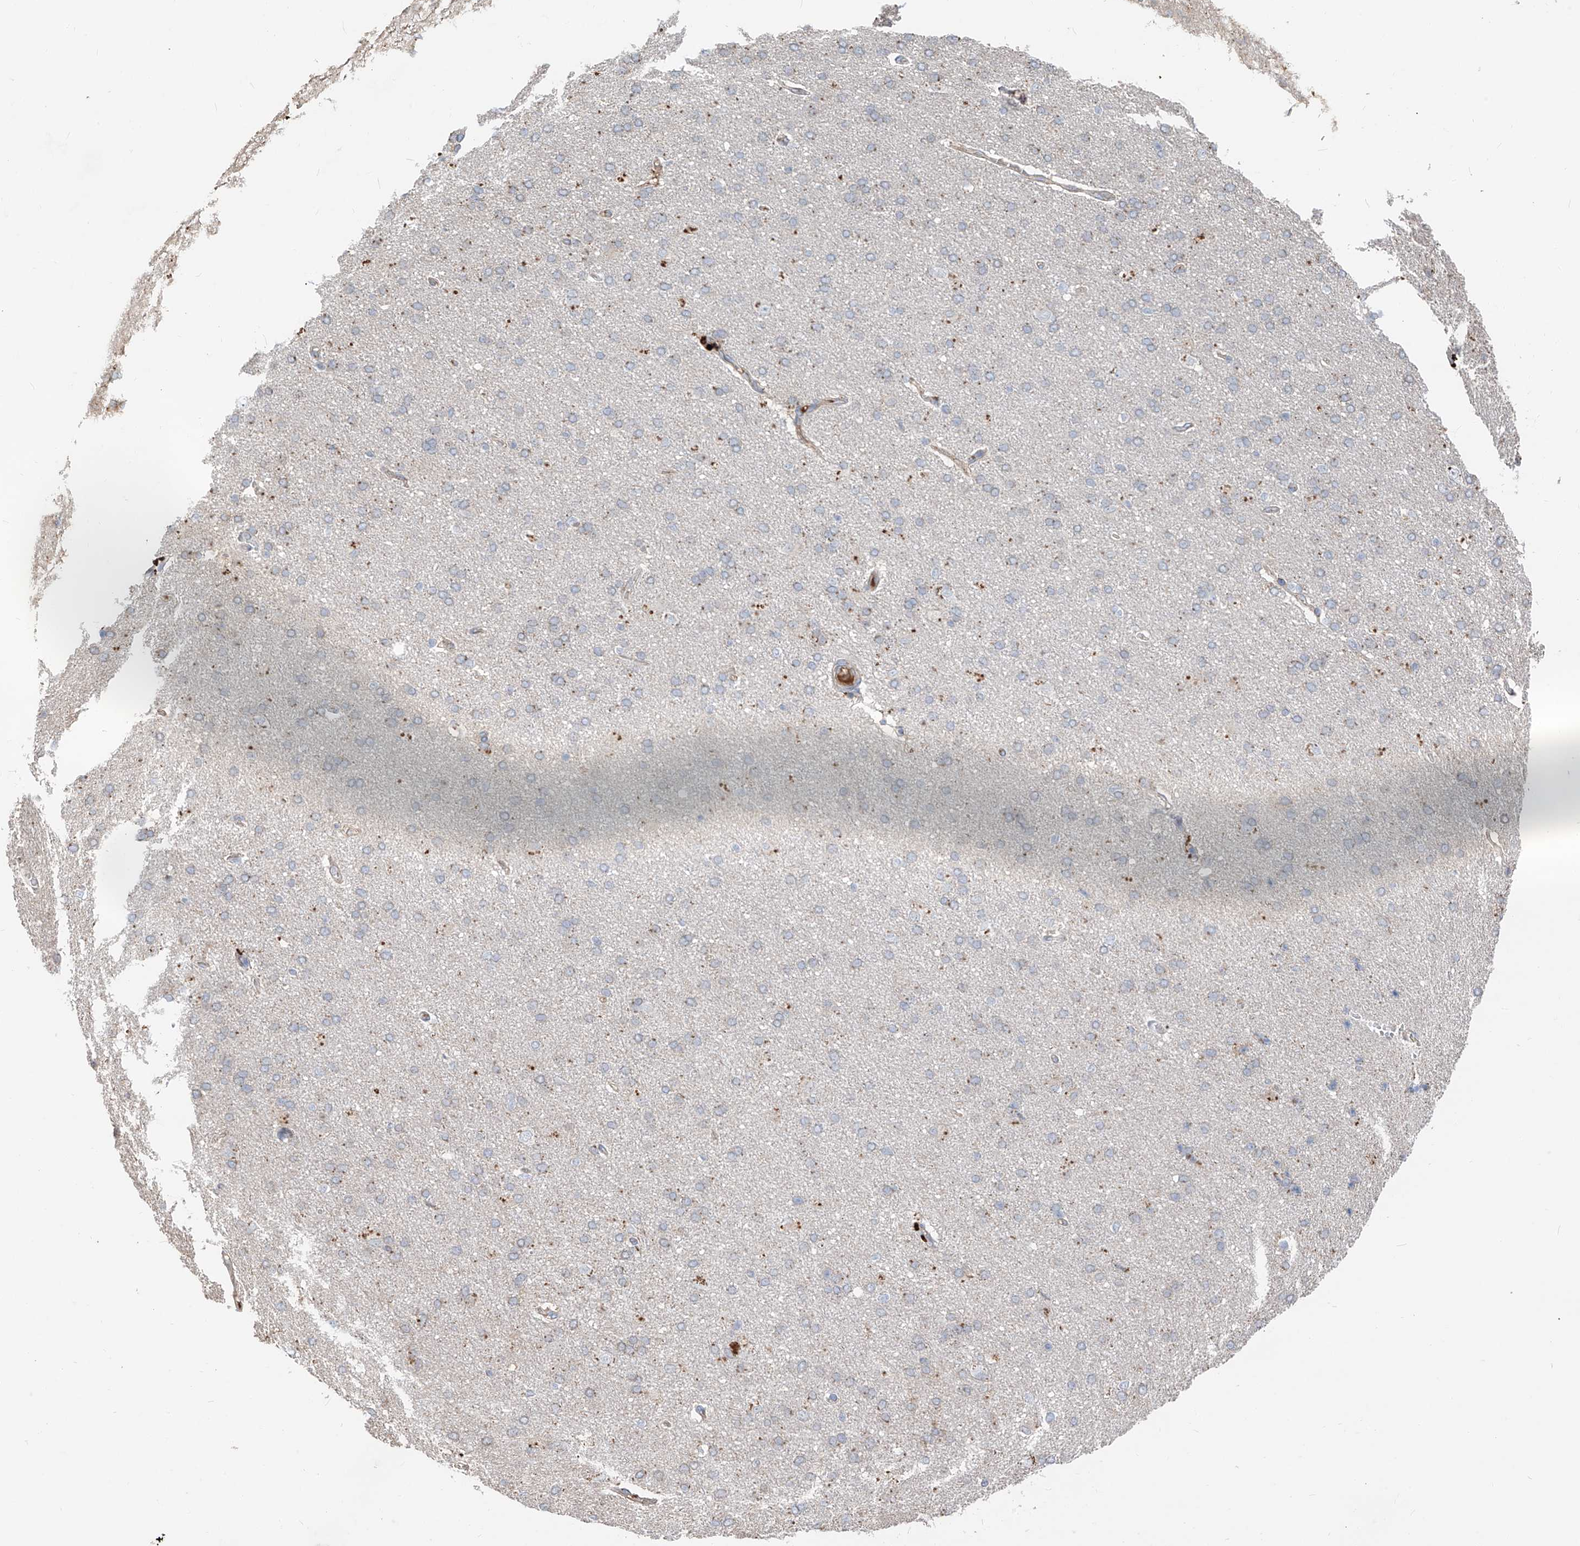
{"staining": {"intensity": "negative", "quantity": "none", "location": "none"}, "tissue": "cerebral cortex", "cell_type": "Endothelial cells", "image_type": "normal", "snomed": [{"axis": "morphology", "description": "Normal tissue, NOS"}, {"axis": "topography", "description": "Cerebral cortex"}], "caption": "IHC histopathology image of unremarkable cerebral cortex: human cerebral cortex stained with DAB (3,3'-diaminobenzidine) exhibits no significant protein expression in endothelial cells.", "gene": "EDN1", "patient": {"sex": "male", "age": 62}}